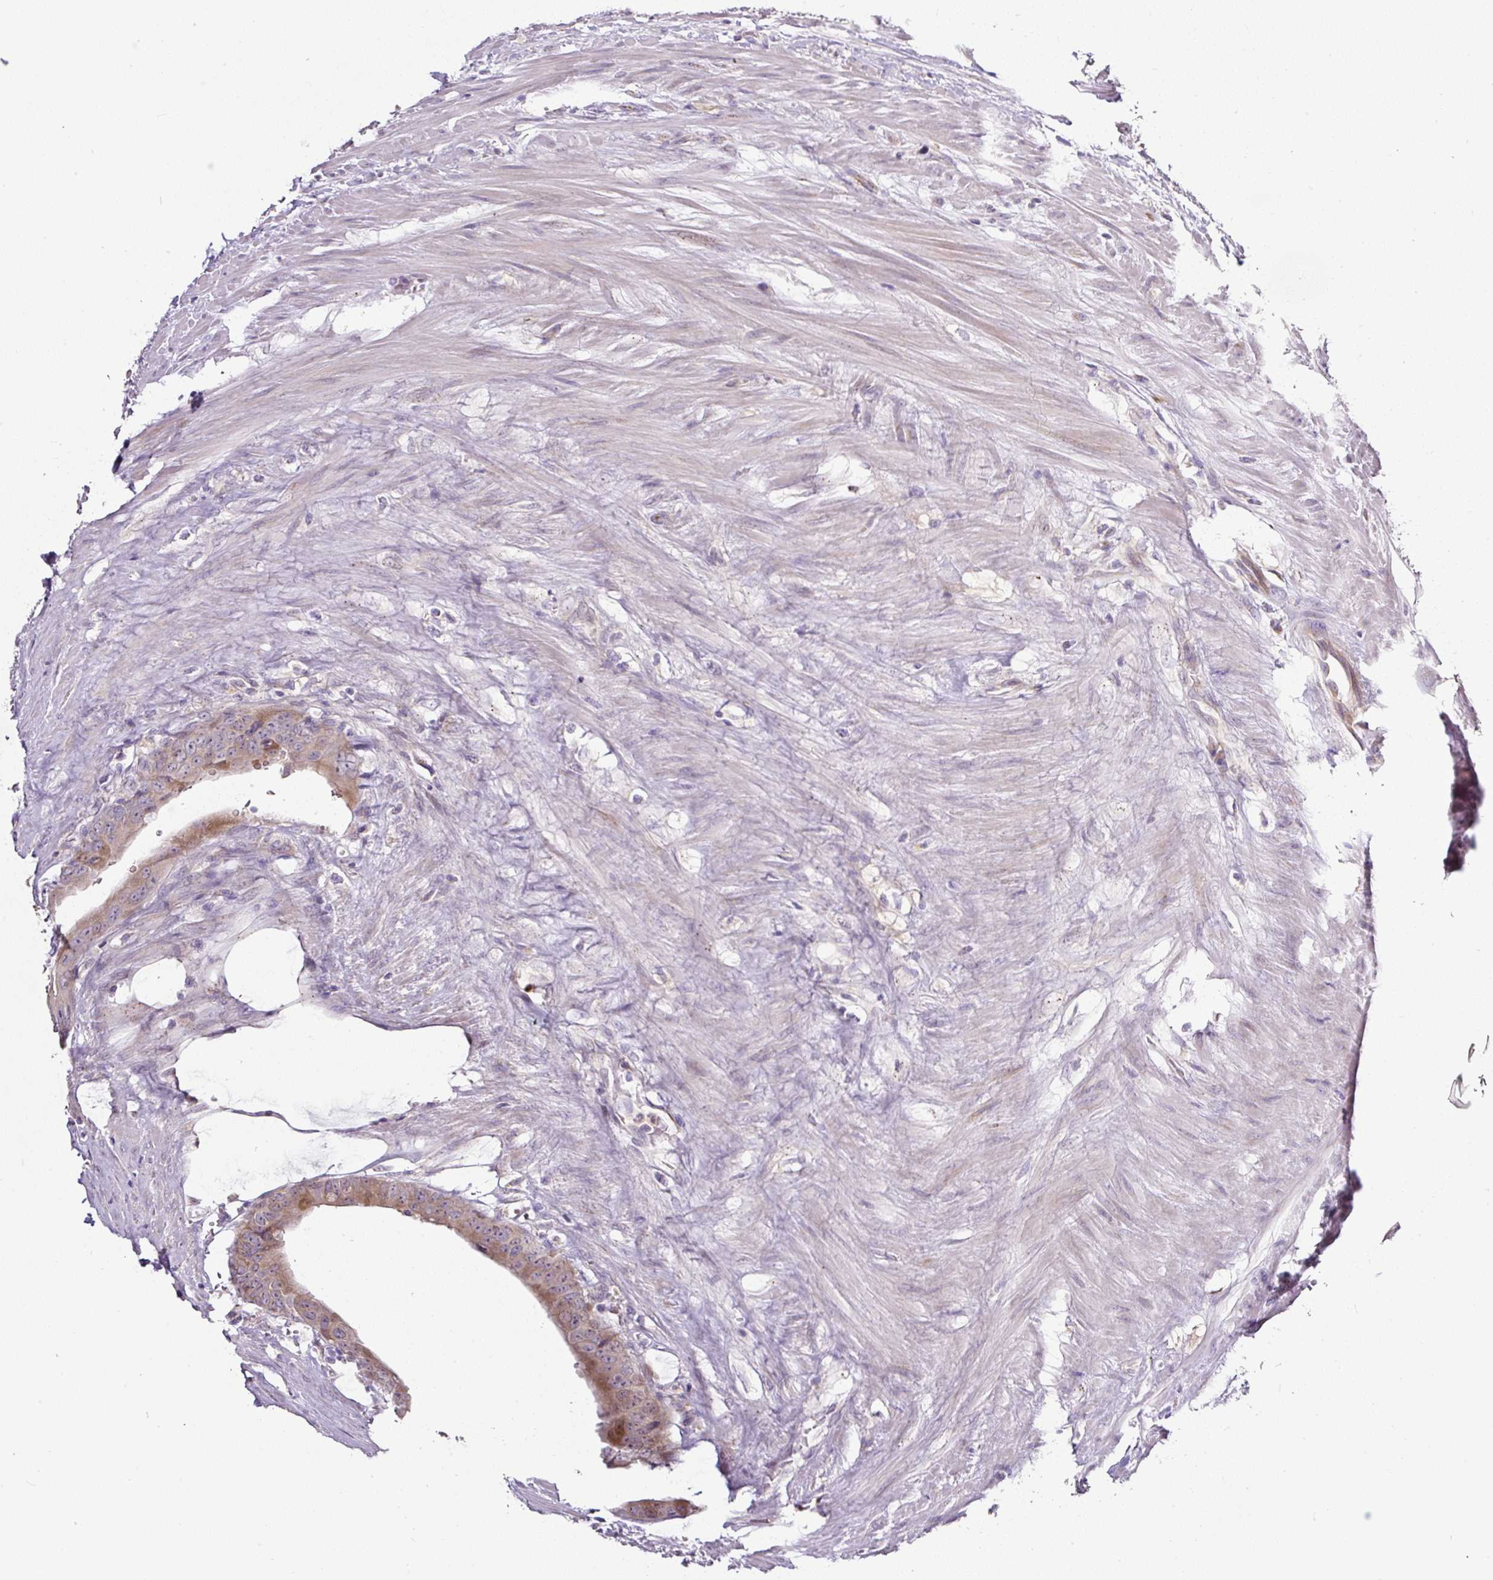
{"staining": {"intensity": "moderate", "quantity": "25%-75%", "location": "cytoplasmic/membranous"}, "tissue": "colorectal cancer", "cell_type": "Tumor cells", "image_type": "cancer", "snomed": [{"axis": "morphology", "description": "Adenocarcinoma, NOS"}, {"axis": "topography", "description": "Rectum"}], "caption": "A brown stain labels moderate cytoplasmic/membranous expression of a protein in human colorectal cancer (adenocarcinoma) tumor cells. (brown staining indicates protein expression, while blue staining denotes nuclei).", "gene": "HPS4", "patient": {"sex": "male", "age": 78}}